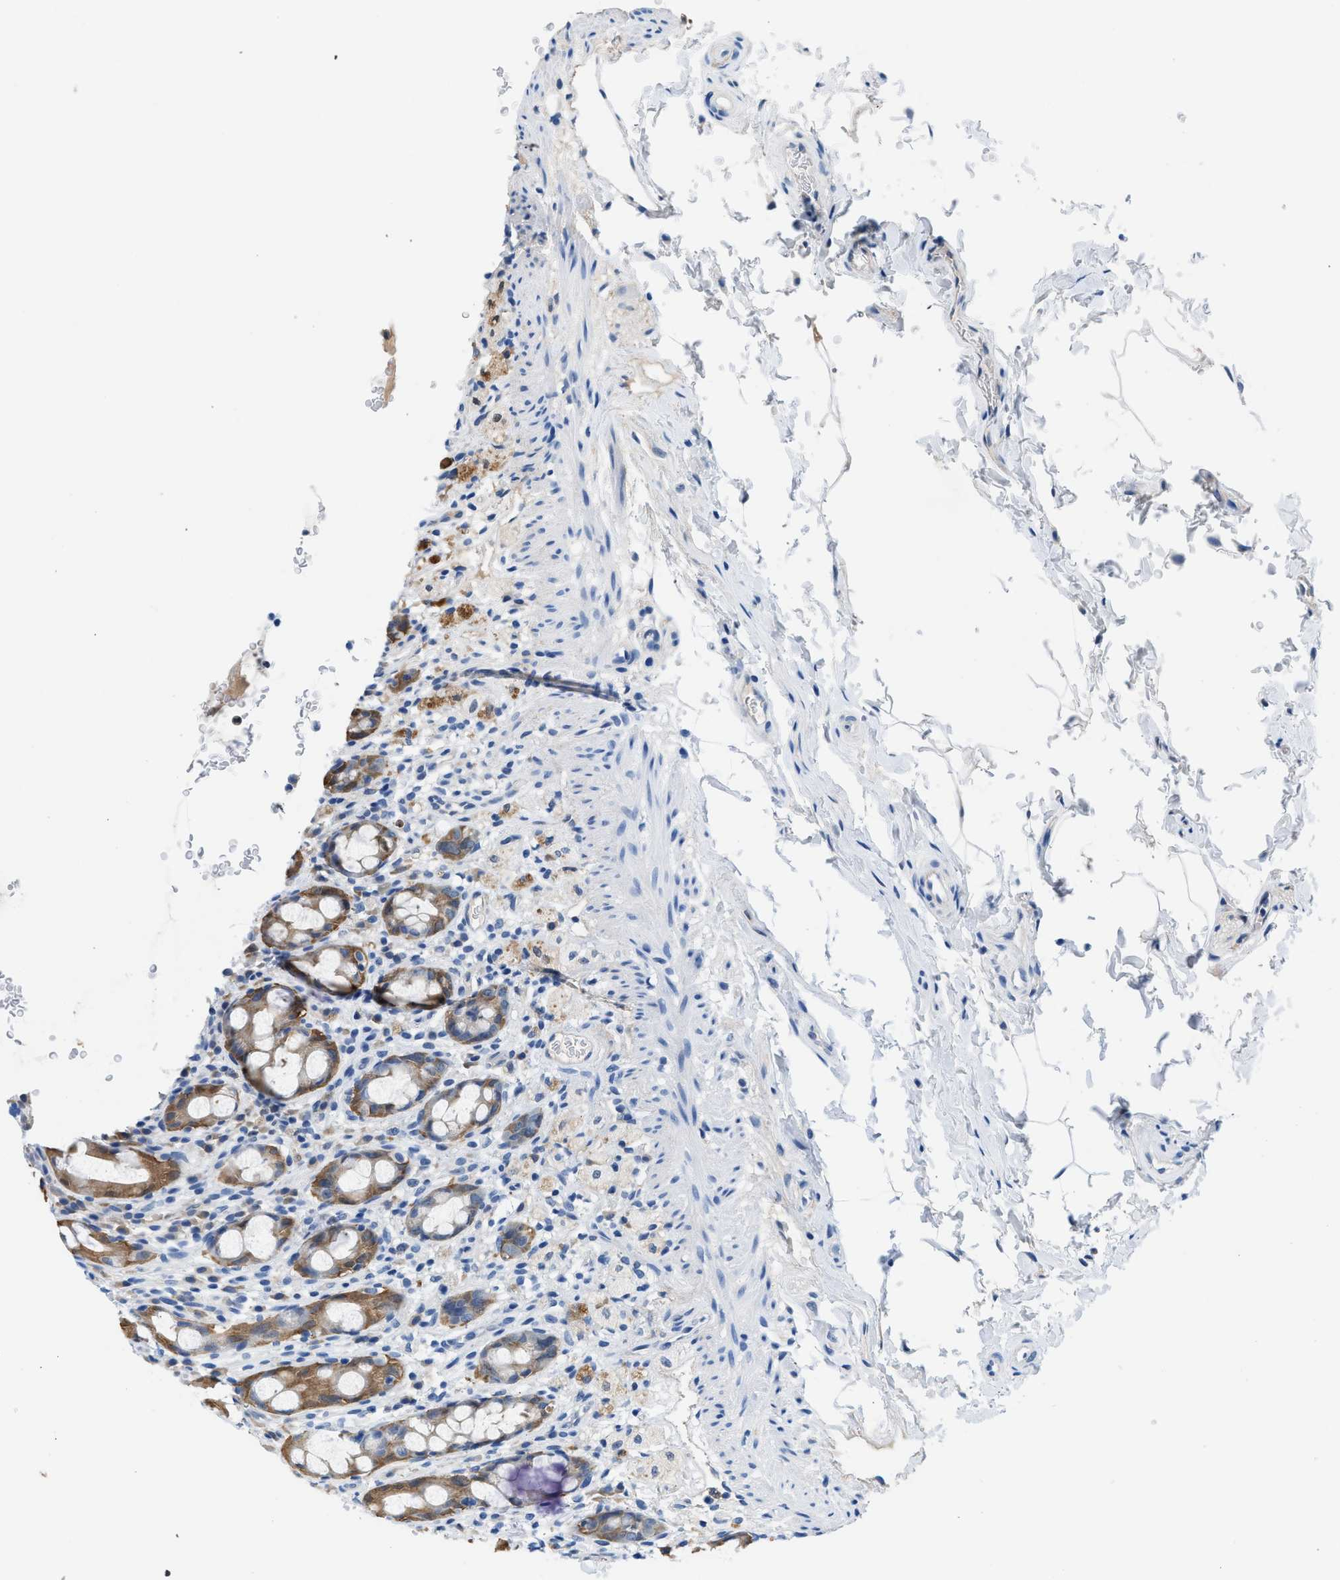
{"staining": {"intensity": "moderate", "quantity": ">75%", "location": "cytoplasmic/membranous"}, "tissue": "rectum", "cell_type": "Glandular cells", "image_type": "normal", "snomed": [{"axis": "morphology", "description": "Normal tissue, NOS"}, {"axis": "topography", "description": "Rectum"}], "caption": "Protein staining by IHC reveals moderate cytoplasmic/membranous positivity in approximately >75% of glandular cells in normal rectum. Immunohistochemistry stains the protein of interest in brown and the nuclei are stained blue.", "gene": "FADS6", "patient": {"sex": "male", "age": 44}}